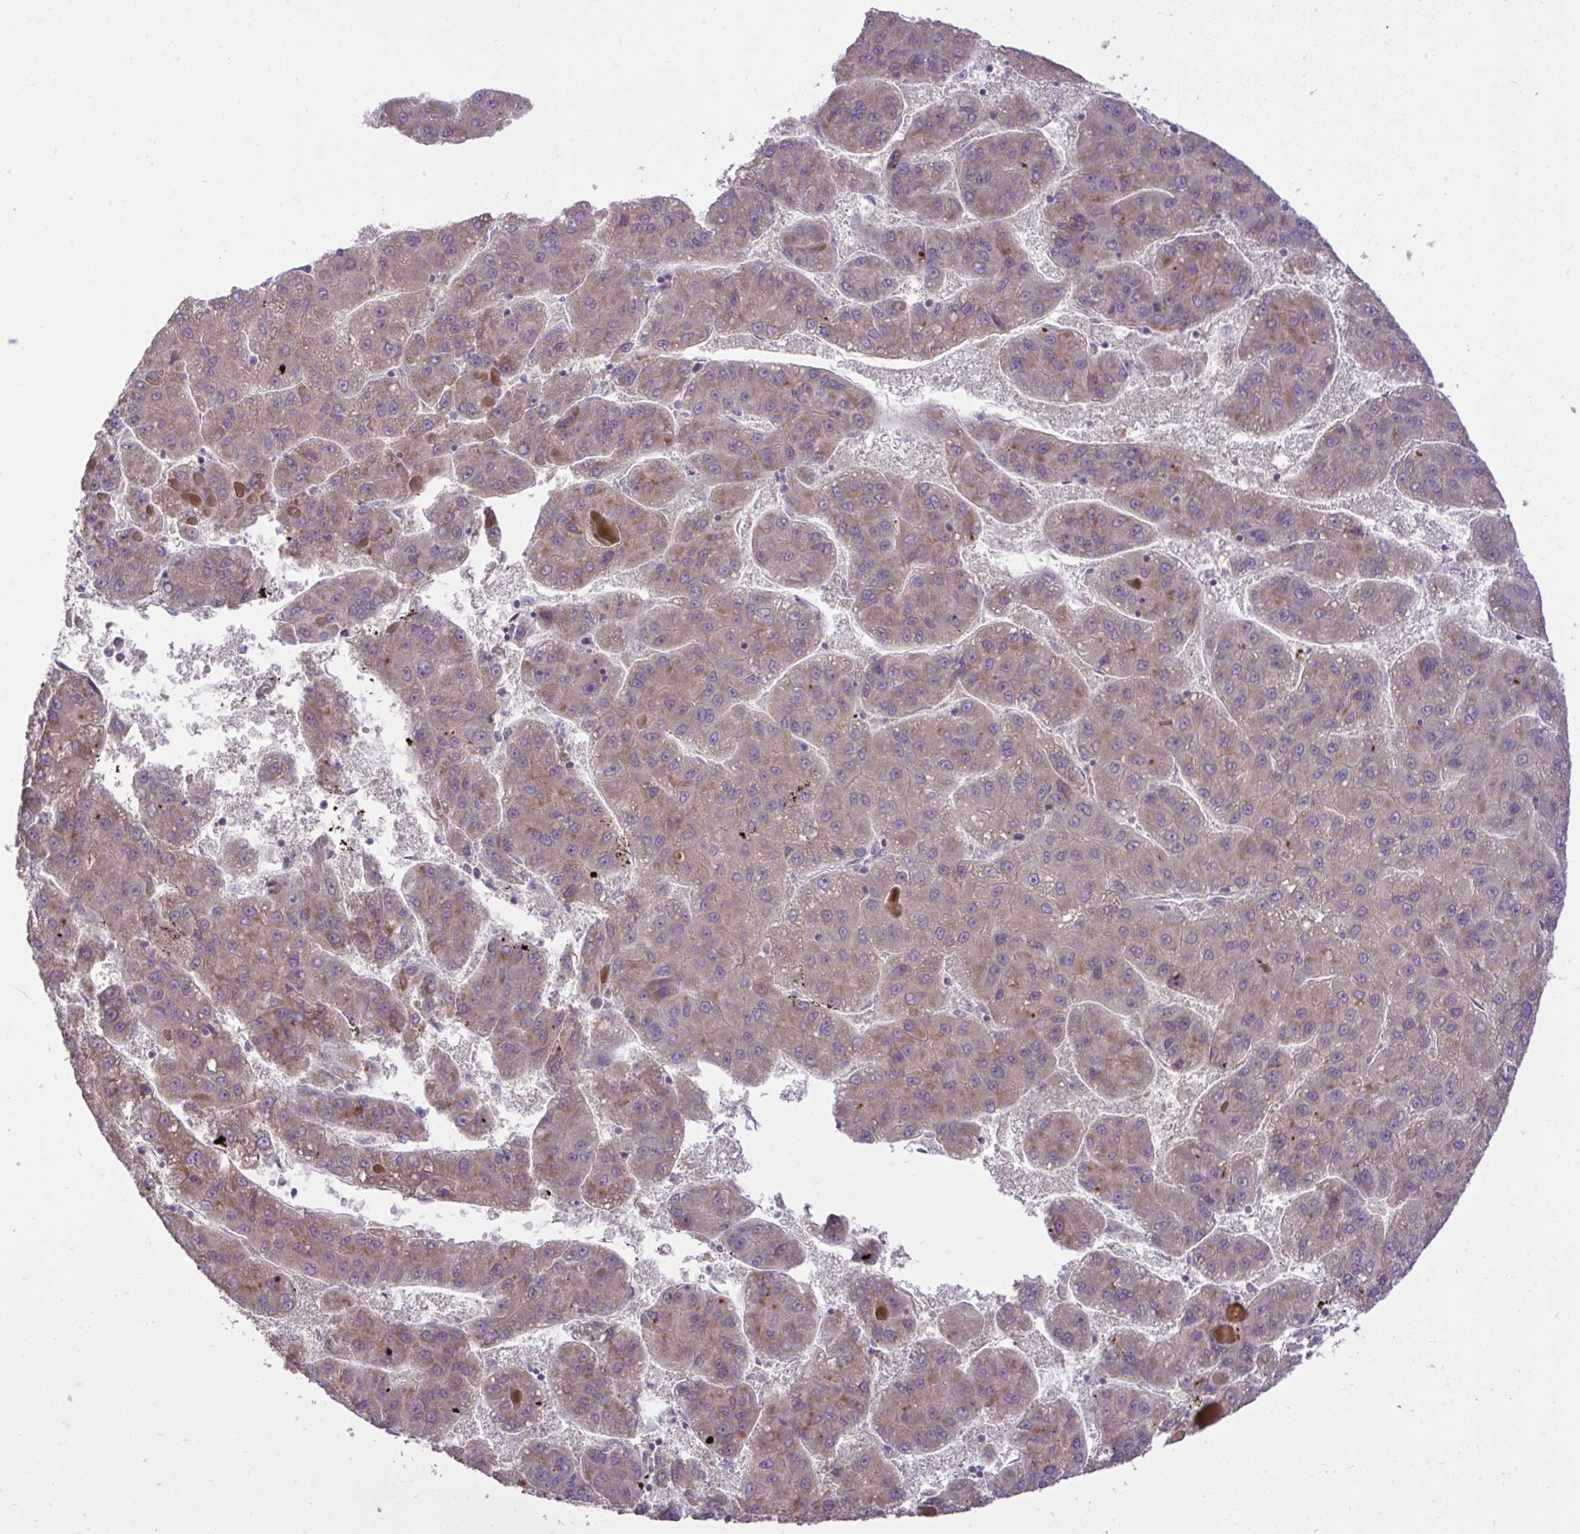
{"staining": {"intensity": "moderate", "quantity": ">75%", "location": "cytoplasmic/membranous"}, "tissue": "liver cancer", "cell_type": "Tumor cells", "image_type": "cancer", "snomed": [{"axis": "morphology", "description": "Carcinoma, Hepatocellular, NOS"}, {"axis": "topography", "description": "Liver"}], "caption": "High-magnification brightfield microscopy of liver hepatocellular carcinoma stained with DAB (brown) and counterstained with hematoxylin (blue). tumor cells exhibit moderate cytoplasmic/membranous positivity is present in about>75% of cells.", "gene": "CYP20A1", "patient": {"sex": "female", "age": 82}}